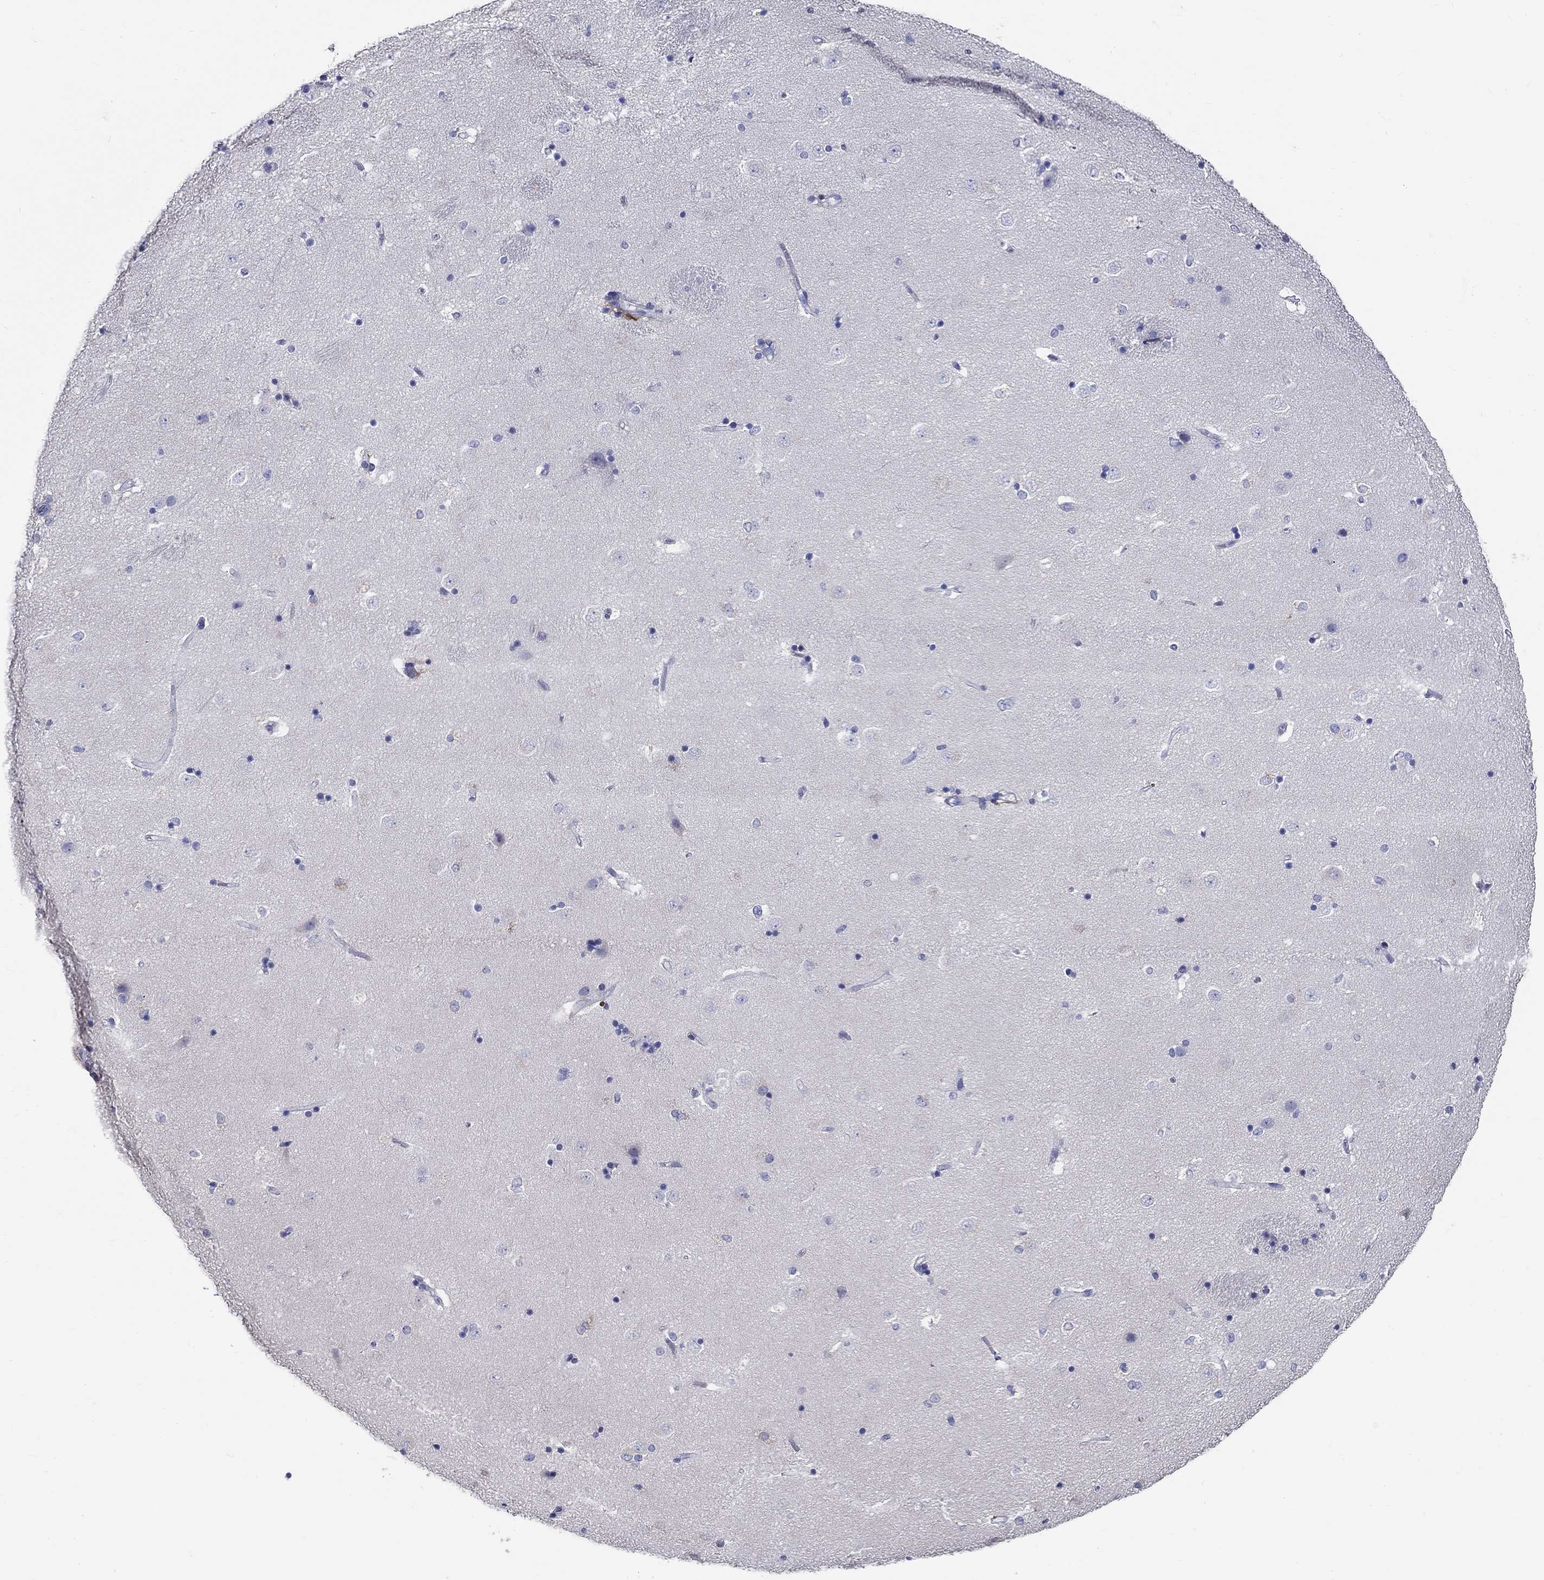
{"staining": {"intensity": "negative", "quantity": "none", "location": "none"}, "tissue": "caudate", "cell_type": "Glial cells", "image_type": "normal", "snomed": [{"axis": "morphology", "description": "Normal tissue, NOS"}, {"axis": "topography", "description": "Lateral ventricle wall"}], "caption": "Histopathology image shows no protein staining in glial cells of unremarkable caudate.", "gene": "CRYGS", "patient": {"sex": "male", "age": 51}}